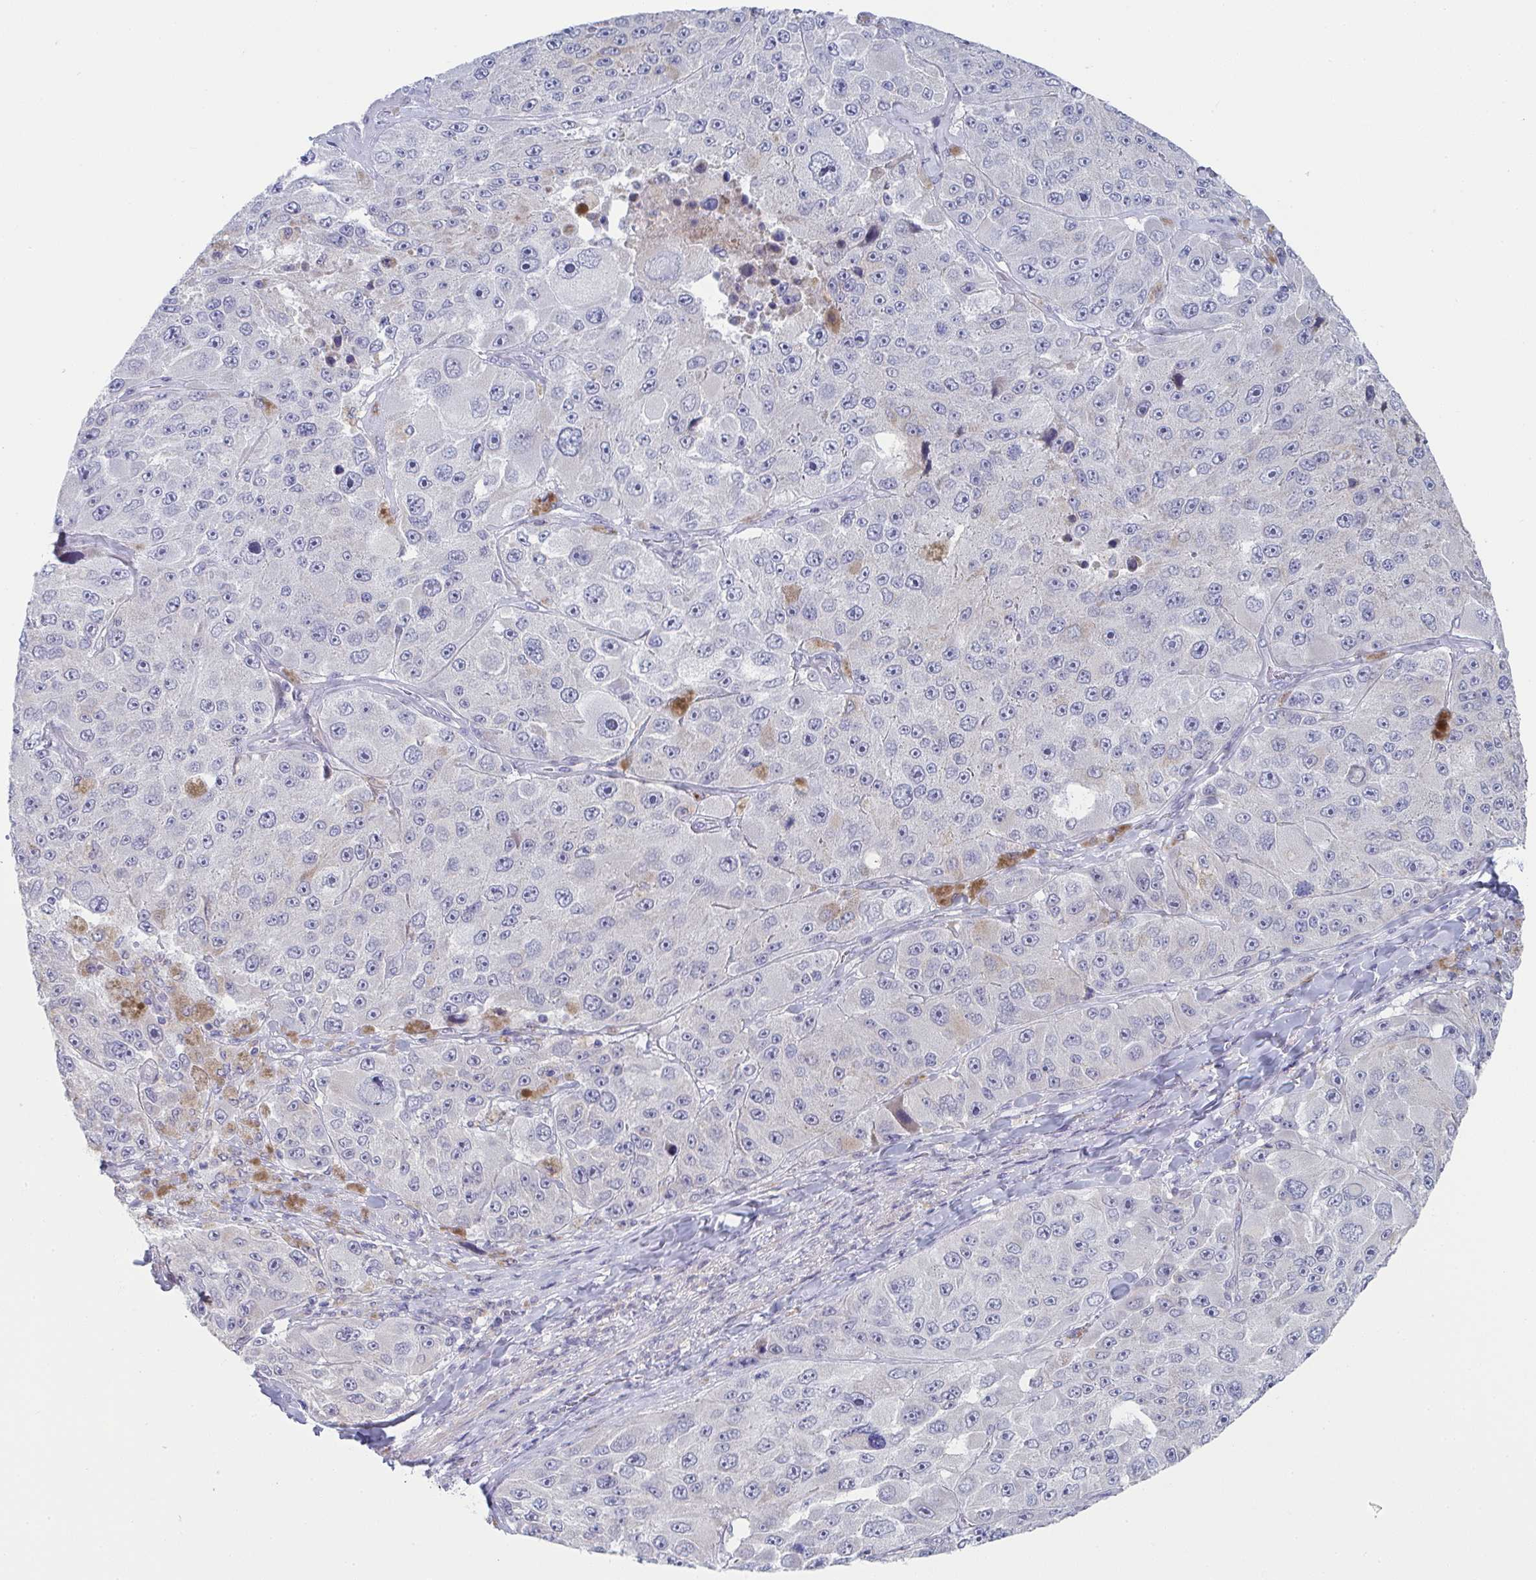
{"staining": {"intensity": "negative", "quantity": "none", "location": "none"}, "tissue": "melanoma", "cell_type": "Tumor cells", "image_type": "cancer", "snomed": [{"axis": "morphology", "description": "Malignant melanoma, Metastatic site"}, {"axis": "topography", "description": "Lymph node"}], "caption": "Tumor cells are negative for brown protein staining in melanoma. (IHC, brightfield microscopy, high magnification).", "gene": "VWDE", "patient": {"sex": "male", "age": 62}}